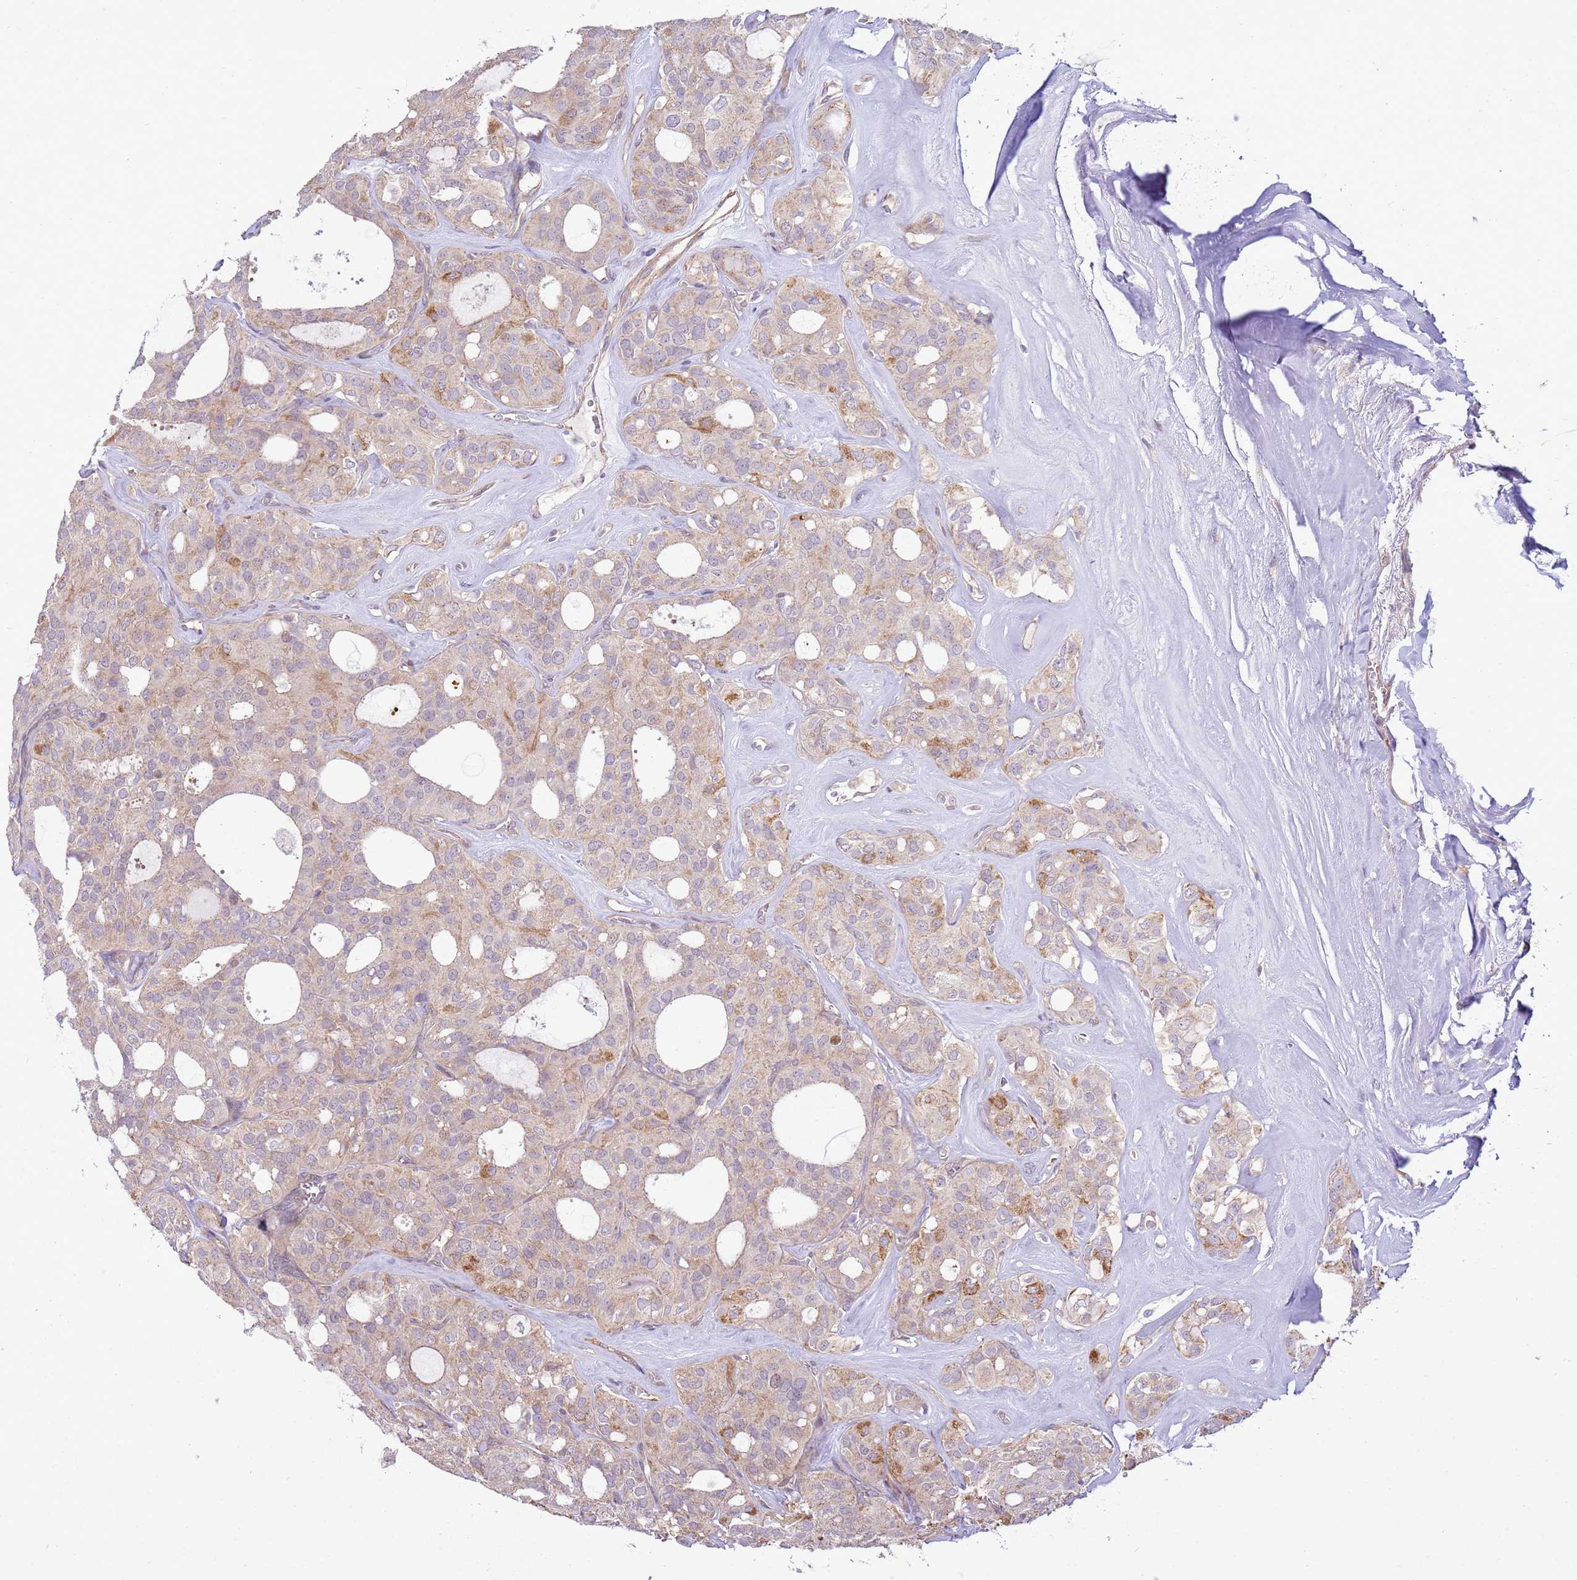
{"staining": {"intensity": "weak", "quantity": "<25%", "location": "cytoplasmic/membranous"}, "tissue": "thyroid cancer", "cell_type": "Tumor cells", "image_type": "cancer", "snomed": [{"axis": "morphology", "description": "Follicular adenoma carcinoma, NOS"}, {"axis": "topography", "description": "Thyroid gland"}], "caption": "Tumor cells show no significant staining in thyroid follicular adenoma carcinoma.", "gene": "SCARA3", "patient": {"sex": "male", "age": 75}}